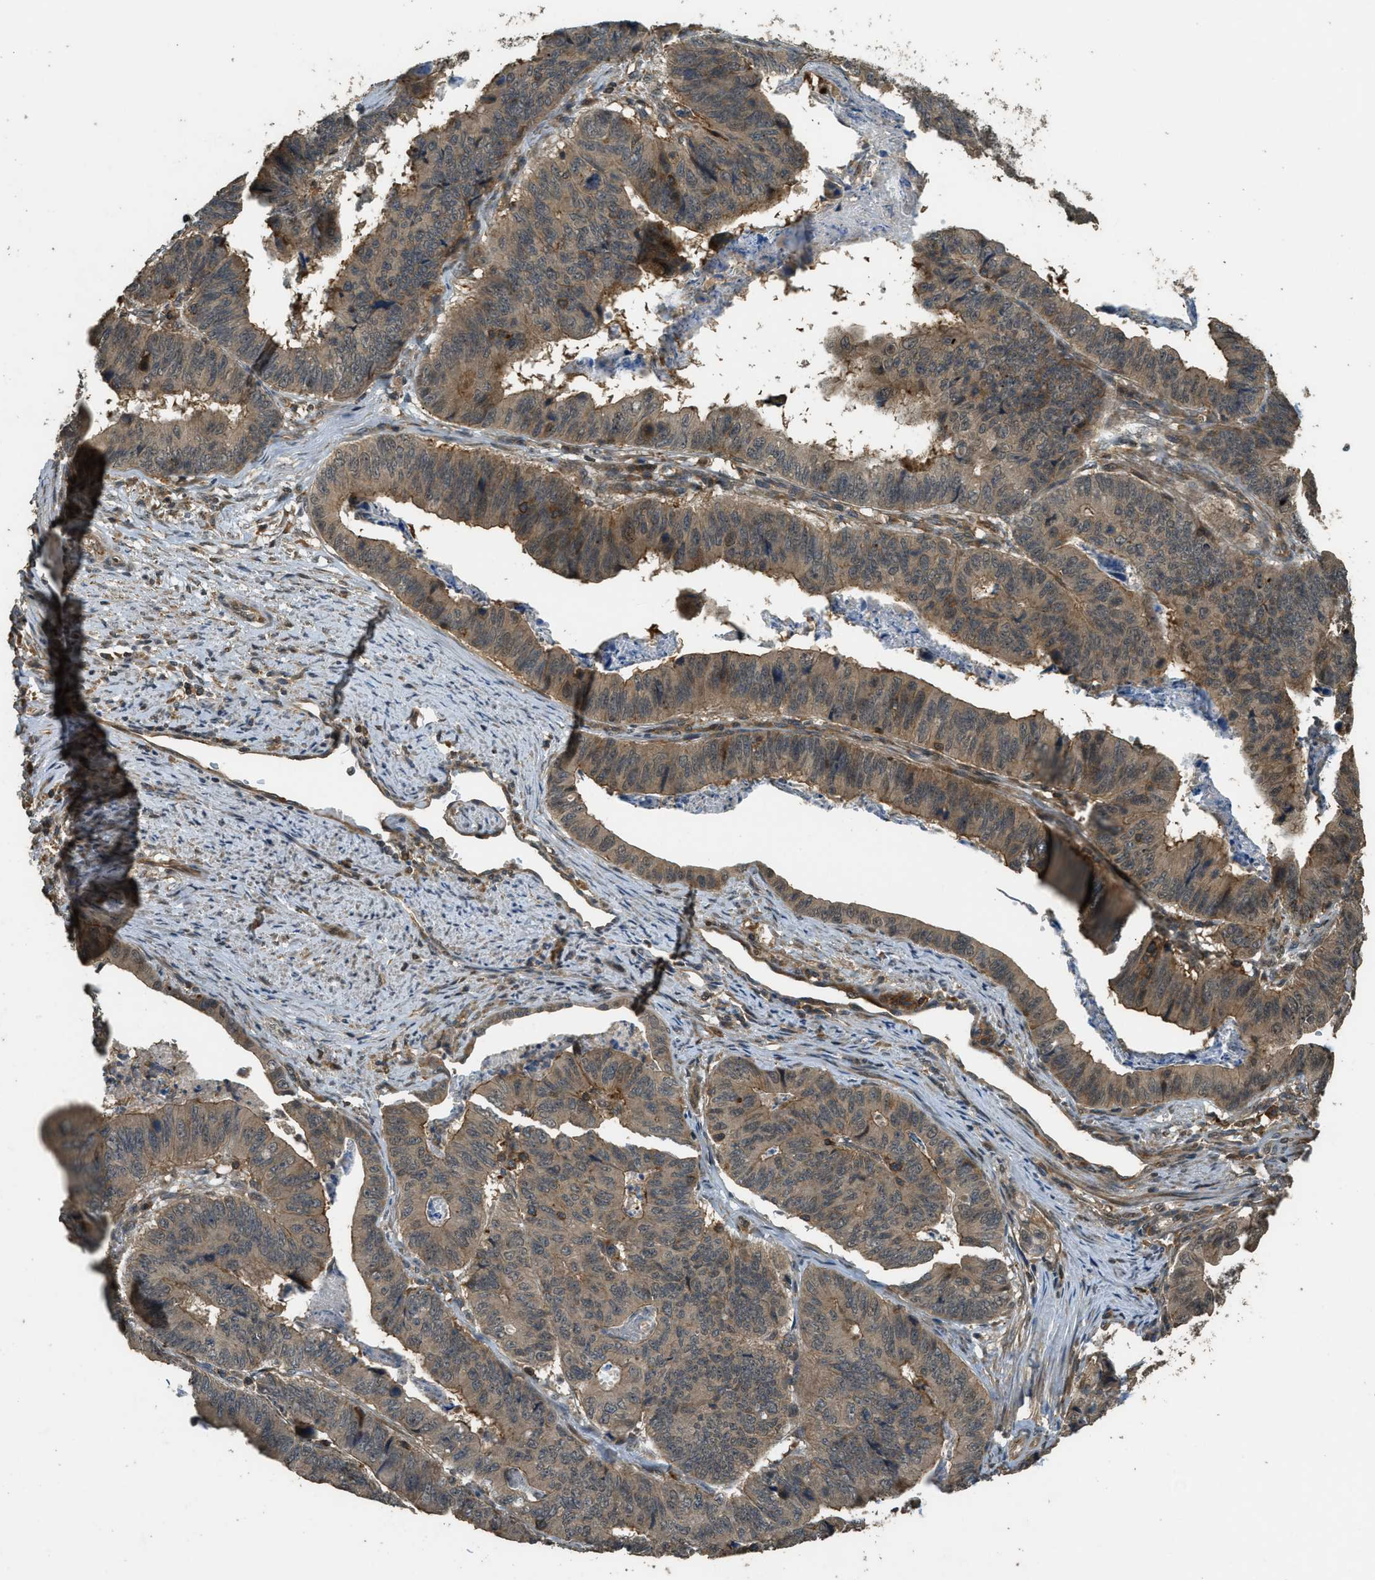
{"staining": {"intensity": "moderate", "quantity": ">75%", "location": "cytoplasmic/membranous"}, "tissue": "stomach cancer", "cell_type": "Tumor cells", "image_type": "cancer", "snomed": [{"axis": "morphology", "description": "Adenocarcinoma, NOS"}, {"axis": "topography", "description": "Stomach, lower"}], "caption": "Immunohistochemistry of stomach cancer (adenocarcinoma) displays medium levels of moderate cytoplasmic/membranous staining in approximately >75% of tumor cells. (DAB IHC, brown staining for protein, blue staining for nuclei).", "gene": "PPP6R3", "patient": {"sex": "male", "age": 77}}